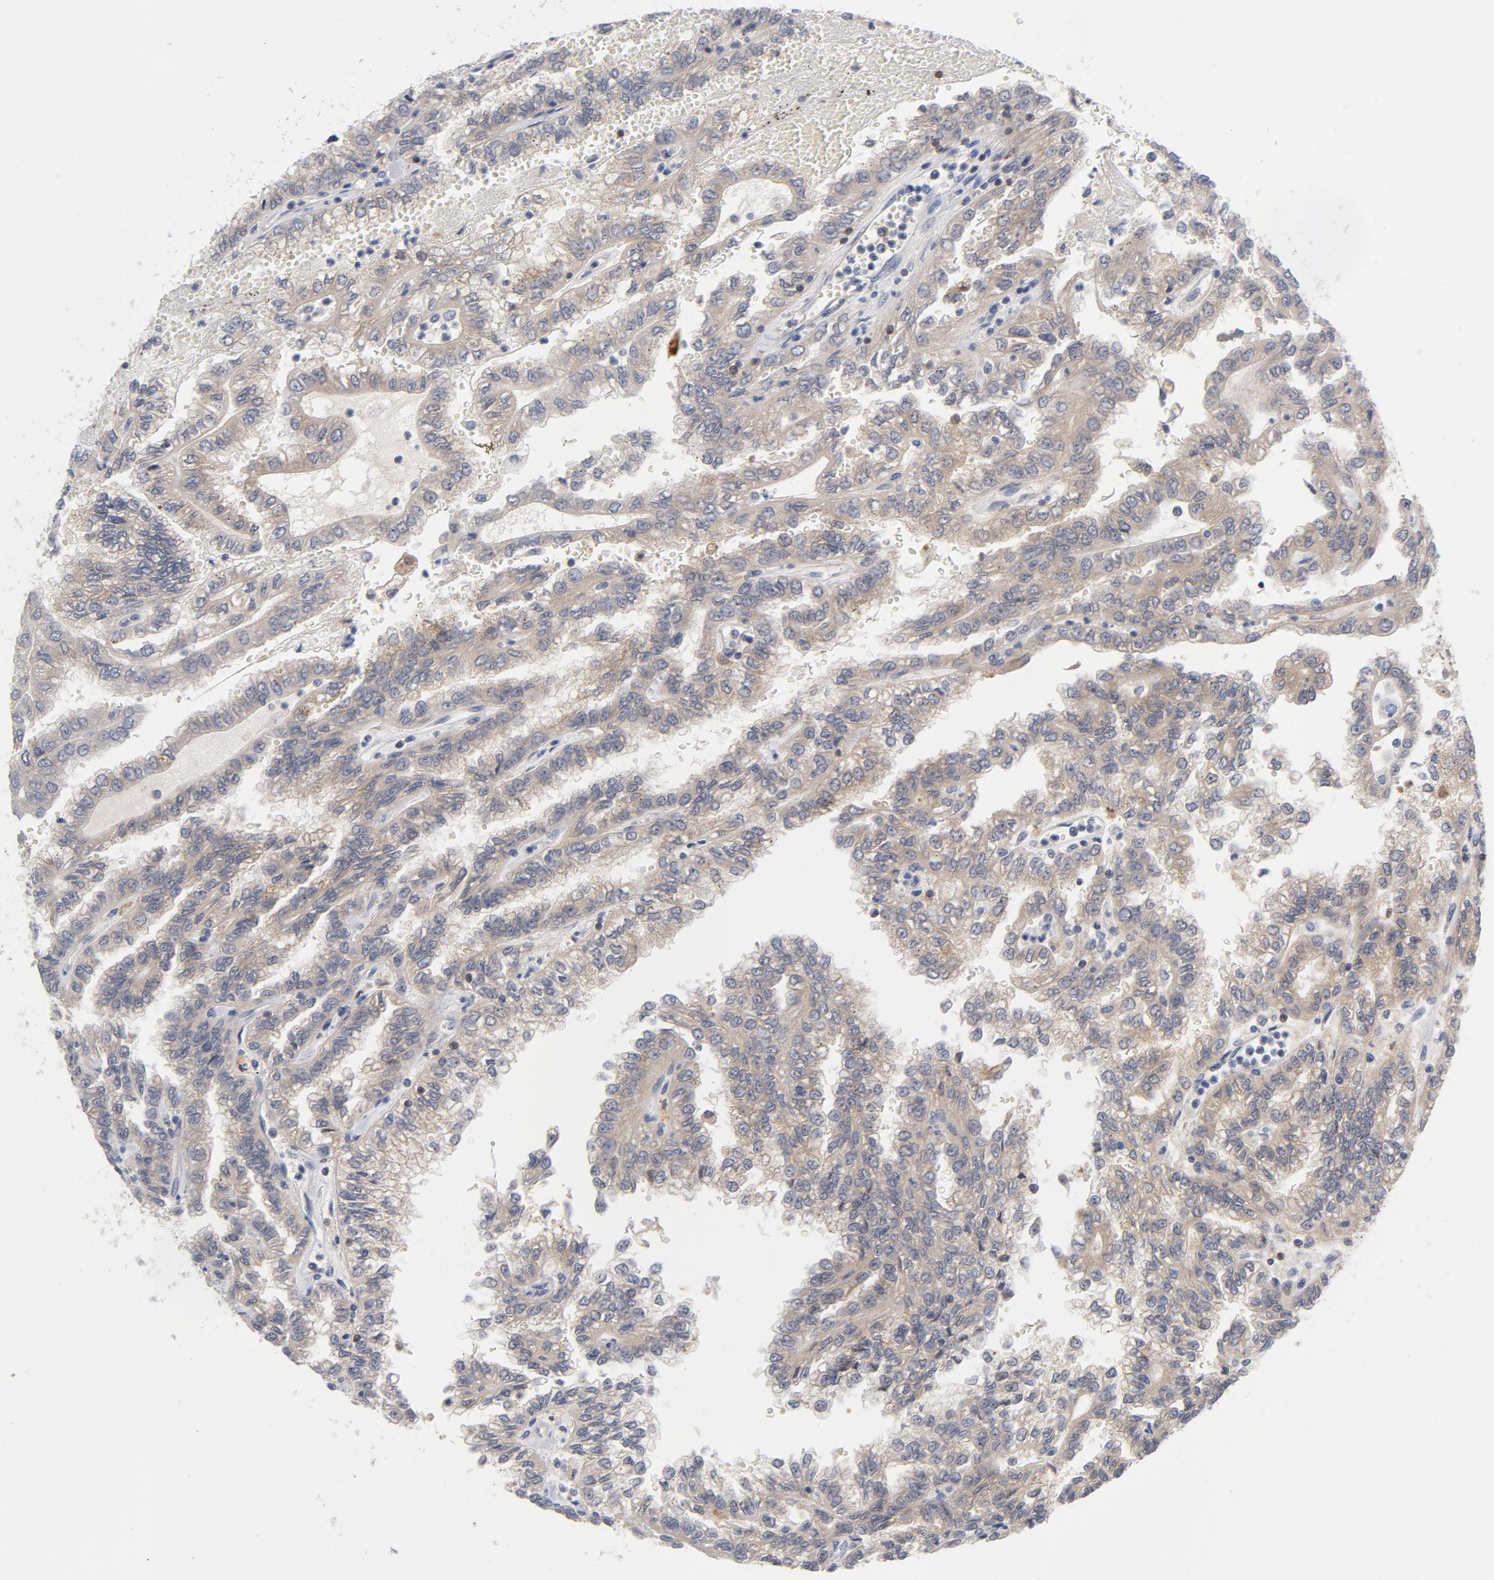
{"staining": {"intensity": "negative", "quantity": "none", "location": "none"}, "tissue": "renal cancer", "cell_type": "Tumor cells", "image_type": "cancer", "snomed": [{"axis": "morphology", "description": "Inflammation, NOS"}, {"axis": "morphology", "description": "Adenocarcinoma, NOS"}, {"axis": "topography", "description": "Kidney"}], "caption": "This is an IHC micrograph of adenocarcinoma (renal). There is no staining in tumor cells.", "gene": "TRADD", "patient": {"sex": "male", "age": 68}}